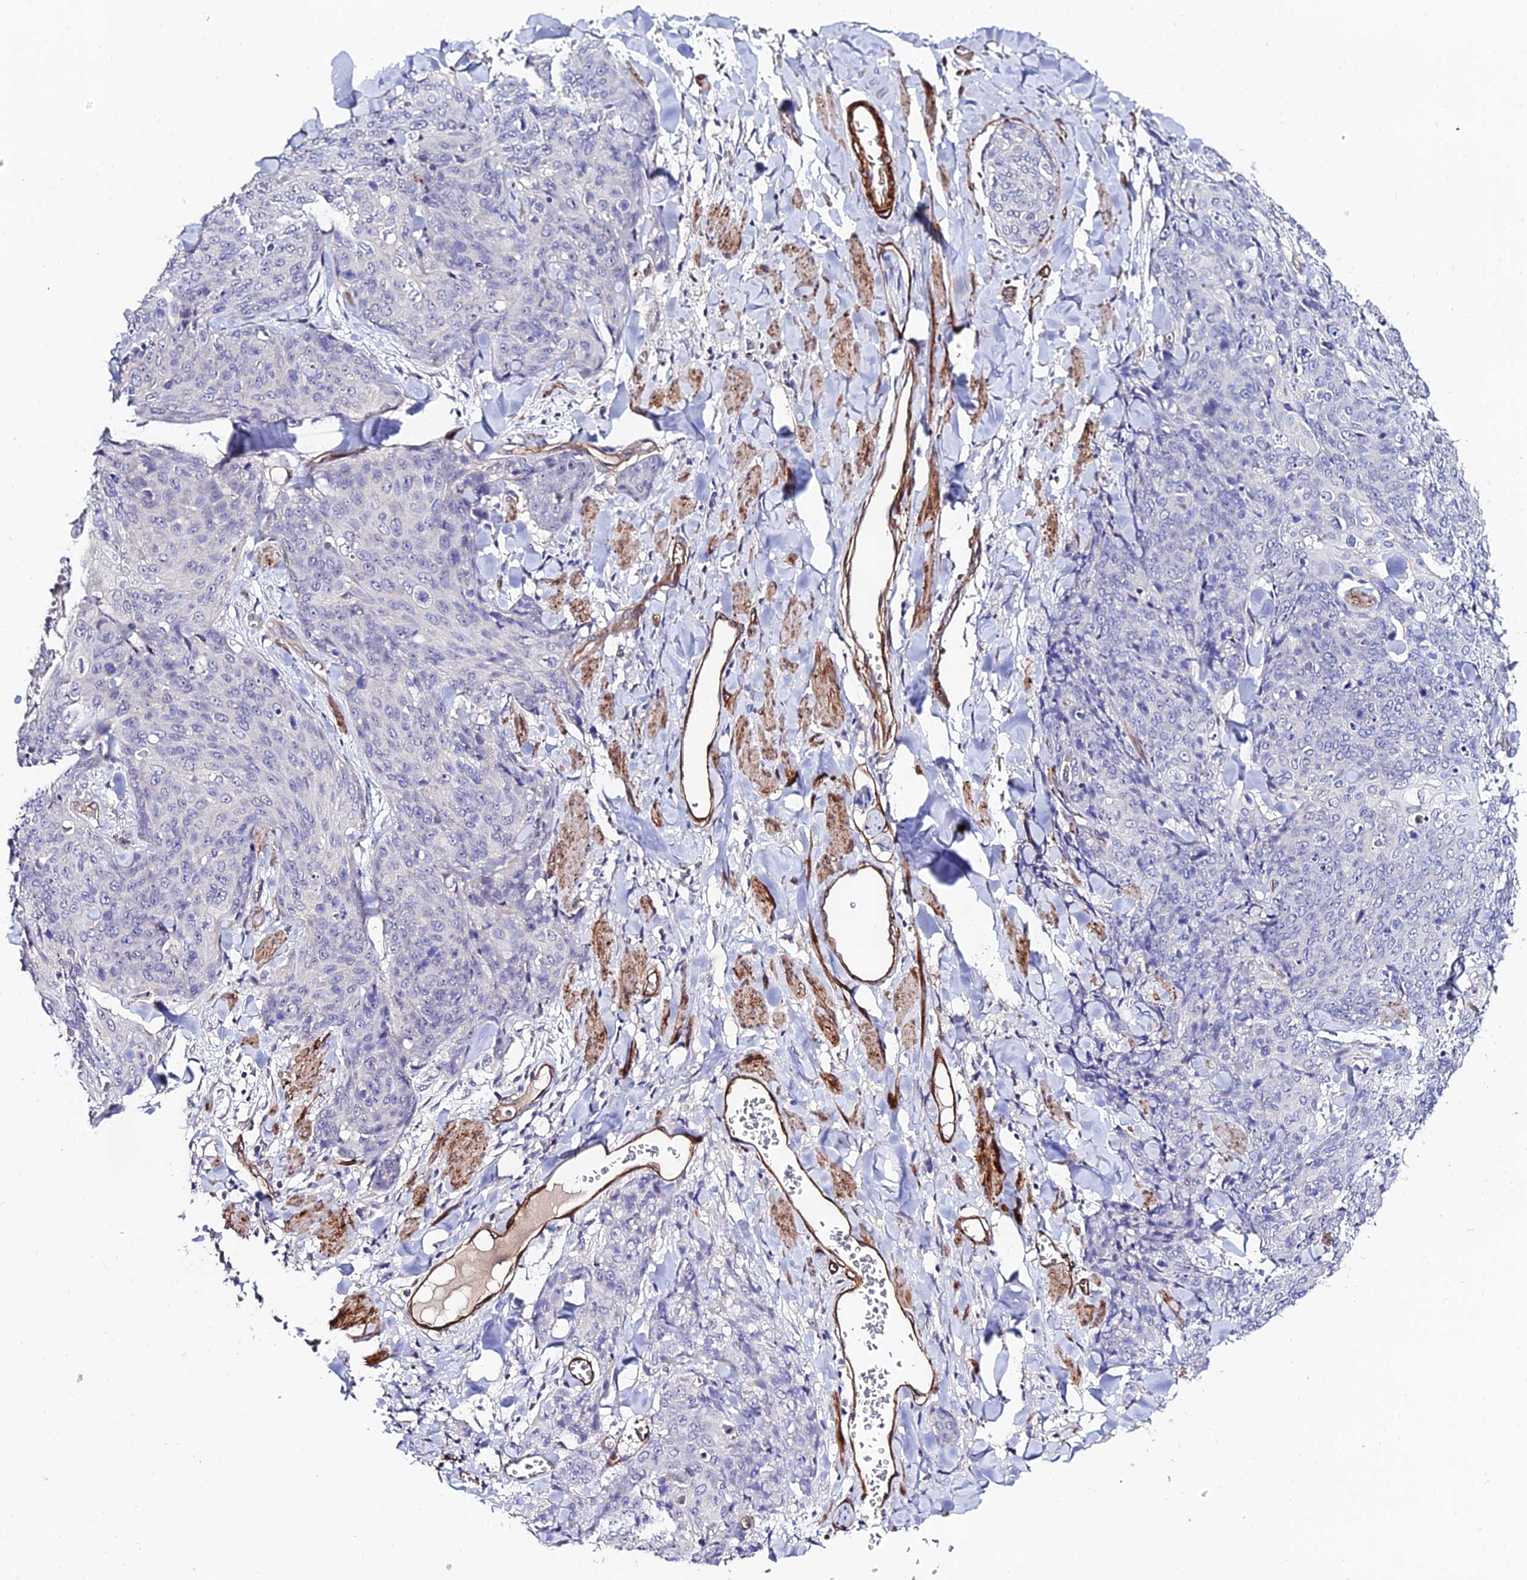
{"staining": {"intensity": "negative", "quantity": "none", "location": "none"}, "tissue": "skin cancer", "cell_type": "Tumor cells", "image_type": "cancer", "snomed": [{"axis": "morphology", "description": "Squamous cell carcinoma, NOS"}, {"axis": "topography", "description": "Skin"}, {"axis": "topography", "description": "Vulva"}], "caption": "This is an IHC photomicrograph of human skin cancer. There is no expression in tumor cells.", "gene": "ALDH3B2", "patient": {"sex": "female", "age": 85}}